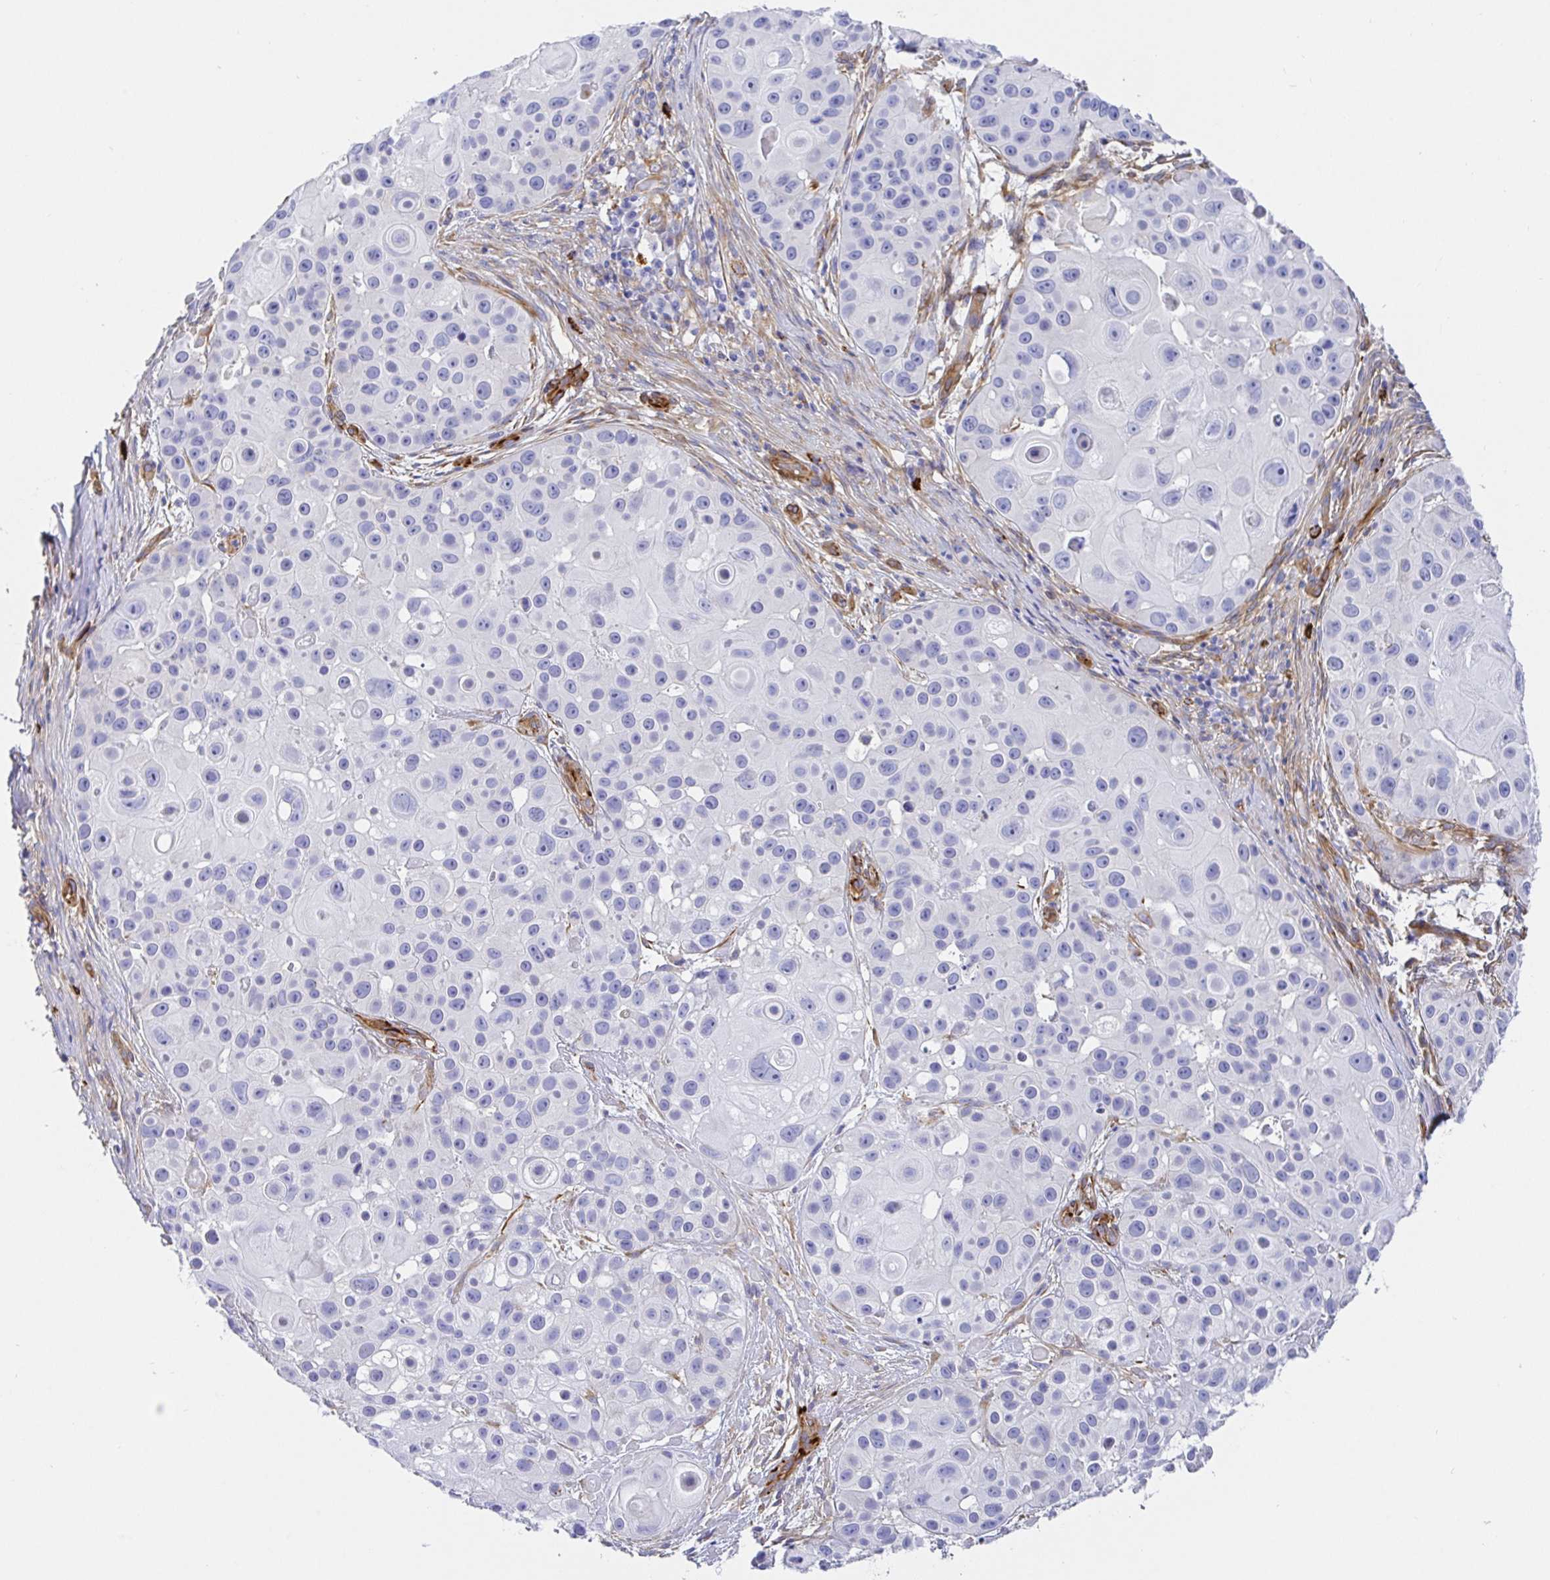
{"staining": {"intensity": "negative", "quantity": "none", "location": "none"}, "tissue": "skin cancer", "cell_type": "Tumor cells", "image_type": "cancer", "snomed": [{"axis": "morphology", "description": "Squamous cell carcinoma, NOS"}, {"axis": "topography", "description": "Skin"}], "caption": "There is no significant staining in tumor cells of skin squamous cell carcinoma.", "gene": "DOCK1", "patient": {"sex": "male", "age": 92}}